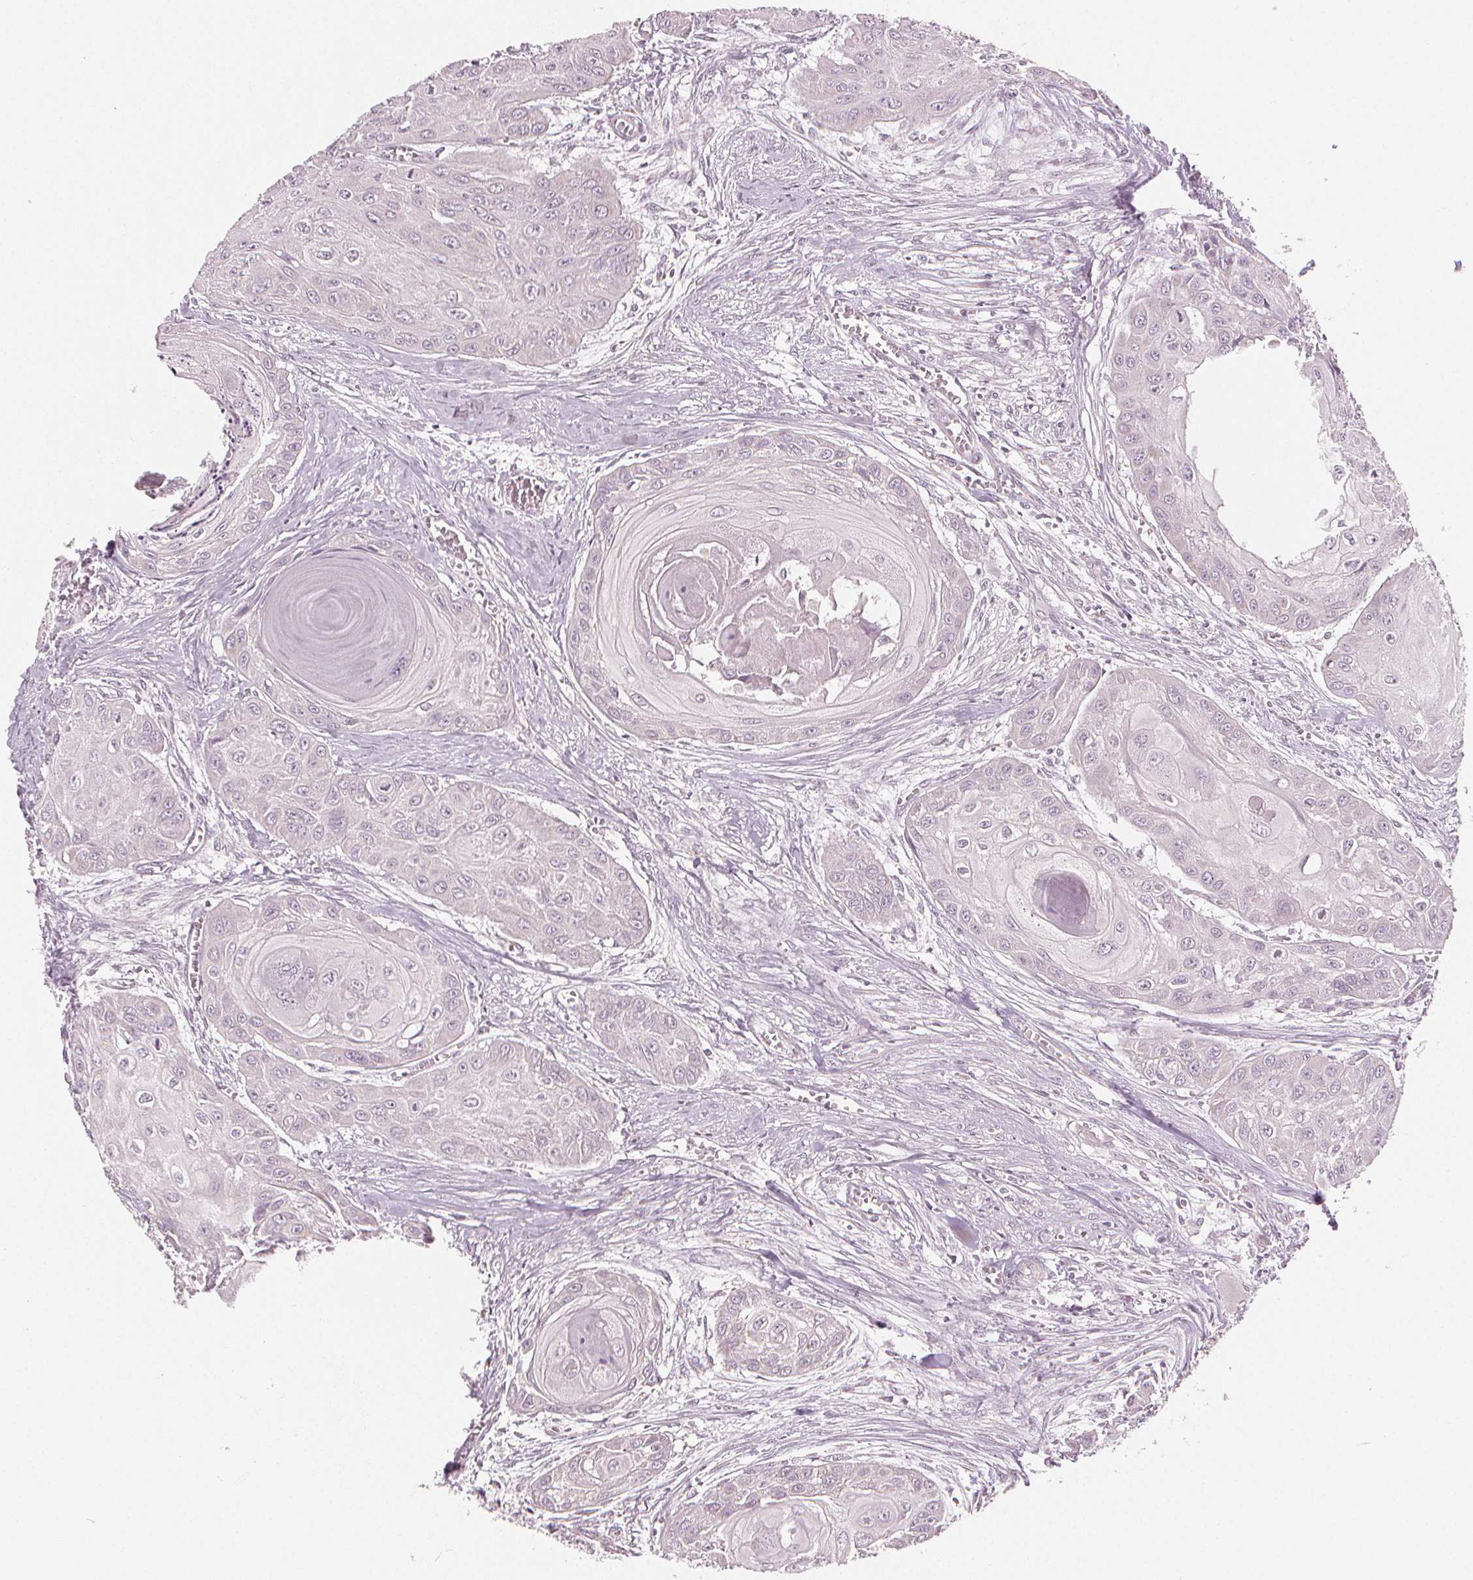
{"staining": {"intensity": "negative", "quantity": "none", "location": "none"}, "tissue": "head and neck cancer", "cell_type": "Tumor cells", "image_type": "cancer", "snomed": [{"axis": "morphology", "description": "Squamous cell carcinoma, NOS"}, {"axis": "topography", "description": "Oral tissue"}, {"axis": "topography", "description": "Head-Neck"}], "caption": "High power microscopy histopathology image of an immunohistochemistry photomicrograph of squamous cell carcinoma (head and neck), revealing no significant expression in tumor cells.", "gene": "CLBA1", "patient": {"sex": "male", "age": 71}}